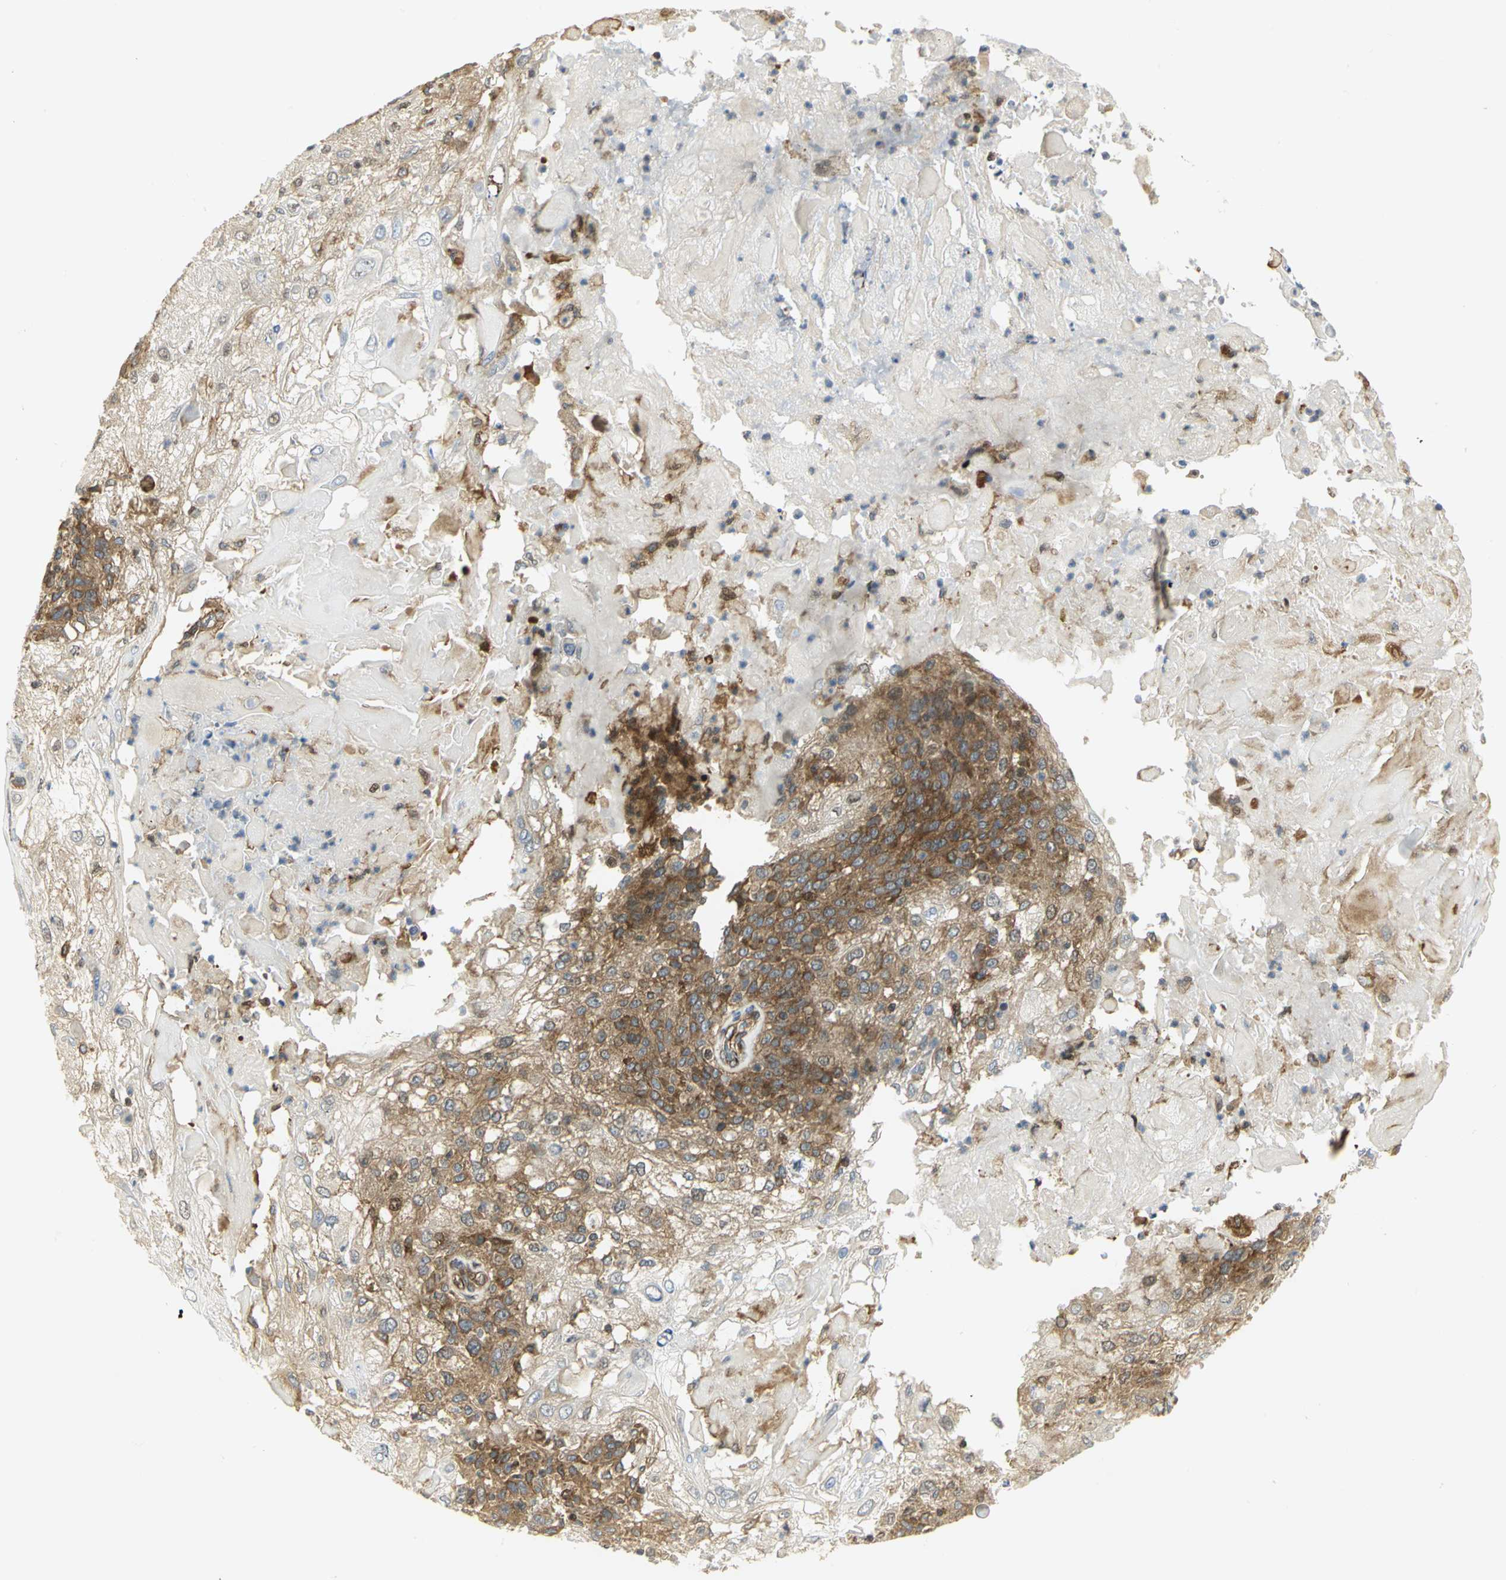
{"staining": {"intensity": "moderate", "quantity": "25%-75%", "location": "cytoplasmic/membranous"}, "tissue": "skin cancer", "cell_type": "Tumor cells", "image_type": "cancer", "snomed": [{"axis": "morphology", "description": "Normal tissue, NOS"}, {"axis": "morphology", "description": "Squamous cell carcinoma, NOS"}, {"axis": "topography", "description": "Skin"}], "caption": "Human squamous cell carcinoma (skin) stained with a protein marker demonstrates moderate staining in tumor cells.", "gene": "EEA1", "patient": {"sex": "female", "age": 83}}